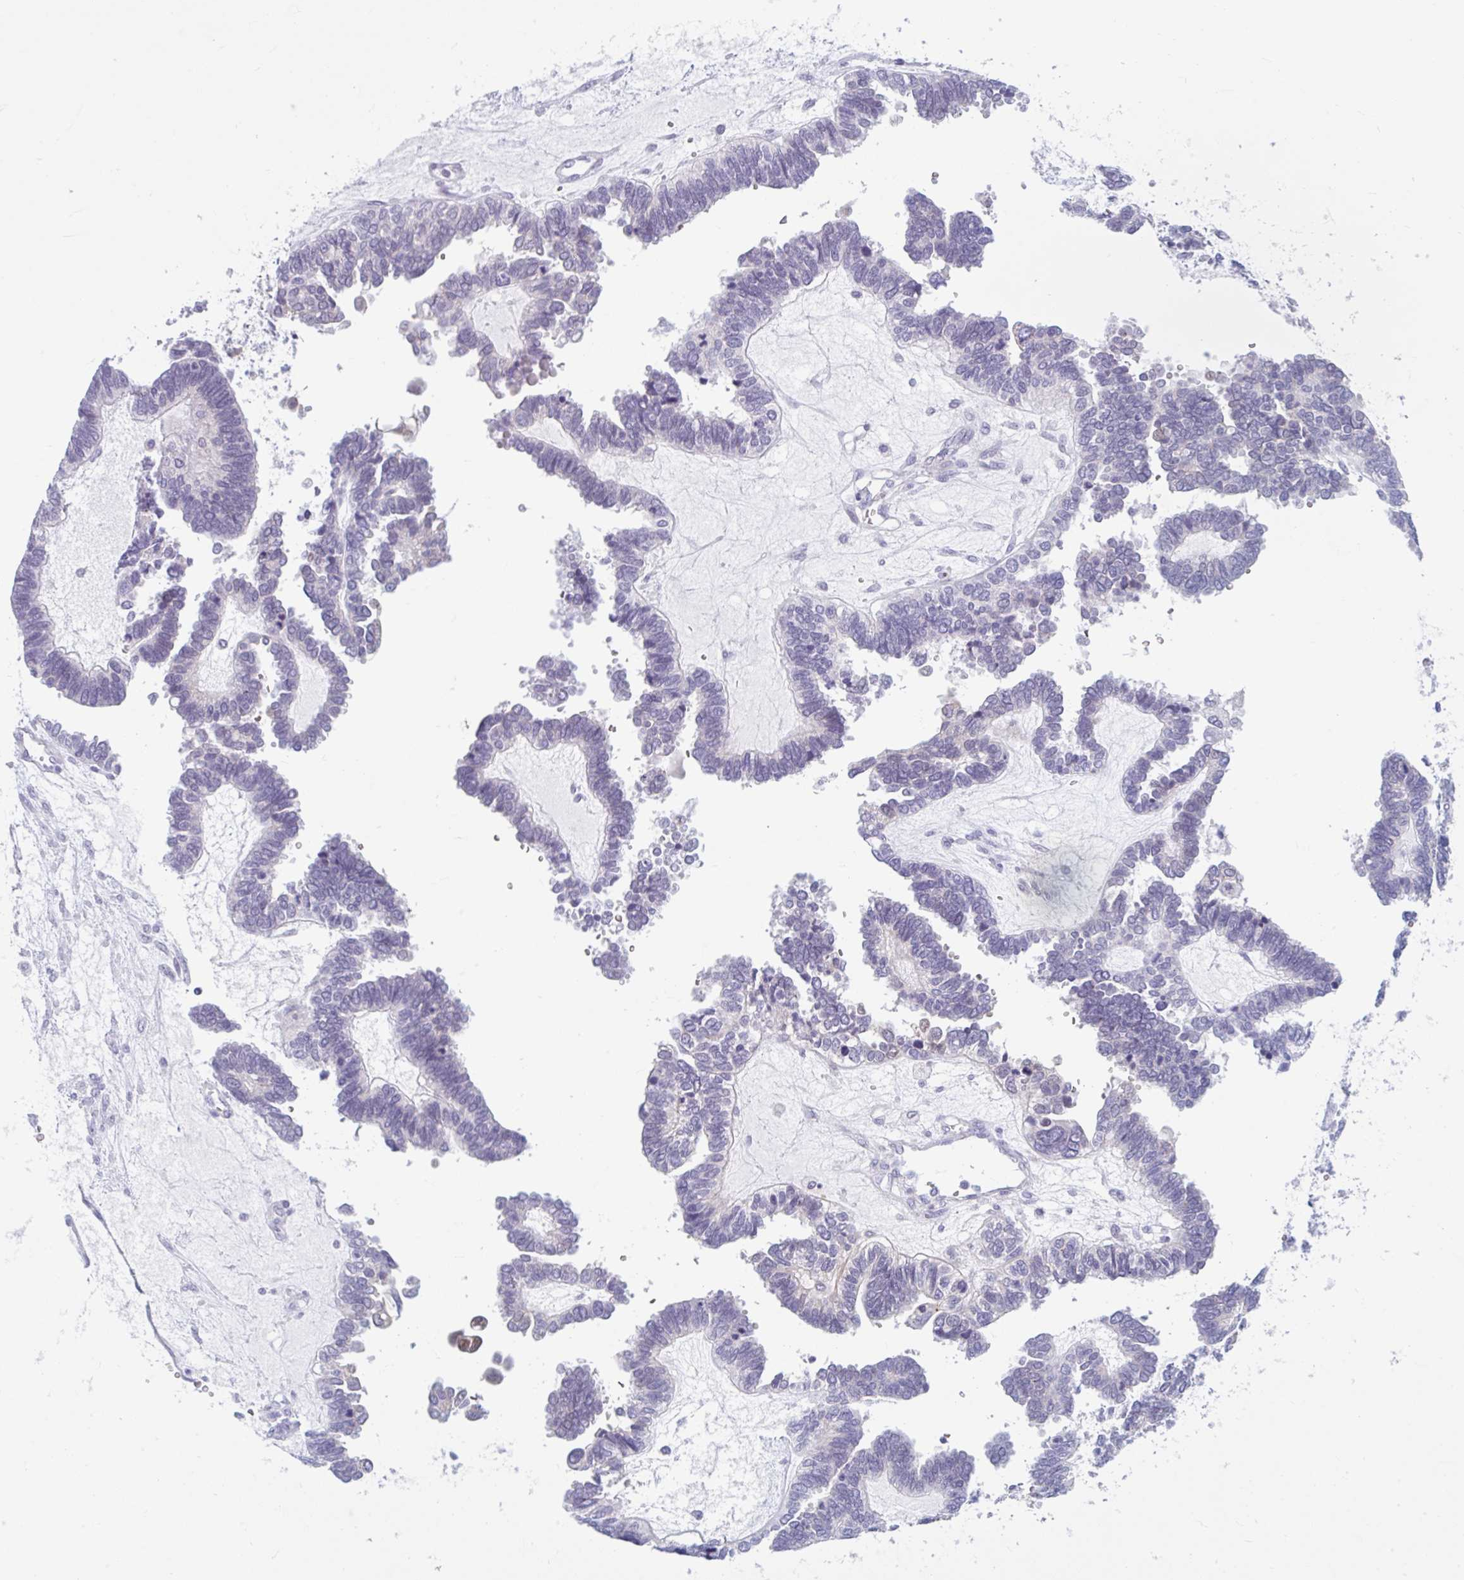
{"staining": {"intensity": "negative", "quantity": "none", "location": "none"}, "tissue": "ovarian cancer", "cell_type": "Tumor cells", "image_type": "cancer", "snomed": [{"axis": "morphology", "description": "Cystadenocarcinoma, serous, NOS"}, {"axis": "topography", "description": "Ovary"}], "caption": "Immunohistochemistry of ovarian cancer (serous cystadenocarcinoma) demonstrates no staining in tumor cells.", "gene": "FAM153A", "patient": {"sex": "female", "age": 51}}